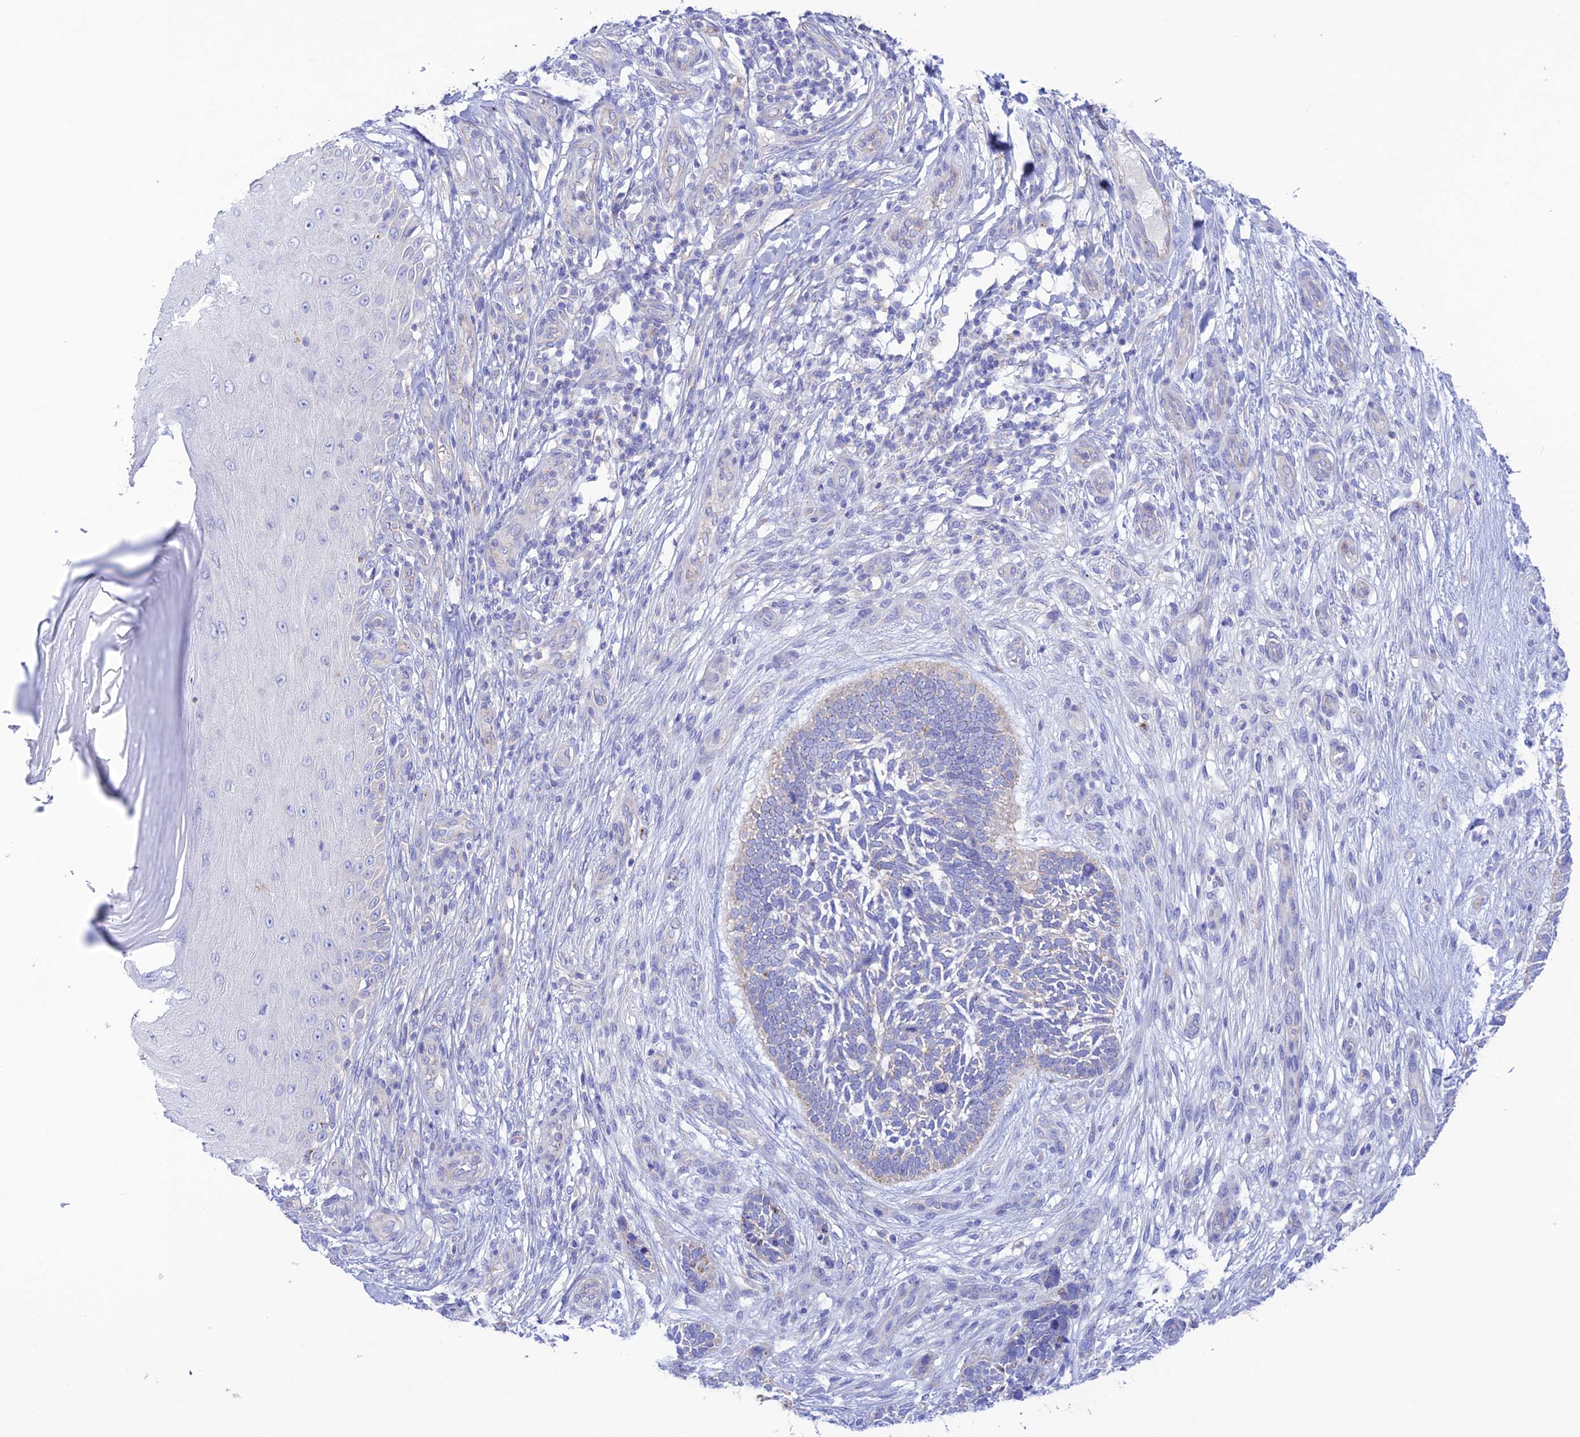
{"staining": {"intensity": "negative", "quantity": "none", "location": "none"}, "tissue": "skin cancer", "cell_type": "Tumor cells", "image_type": "cancer", "snomed": [{"axis": "morphology", "description": "Basal cell carcinoma"}, {"axis": "topography", "description": "Skin"}], "caption": "High power microscopy histopathology image of an immunohistochemistry (IHC) photomicrograph of skin cancer (basal cell carcinoma), revealing no significant expression in tumor cells. Nuclei are stained in blue.", "gene": "CHSY3", "patient": {"sex": "male", "age": 88}}